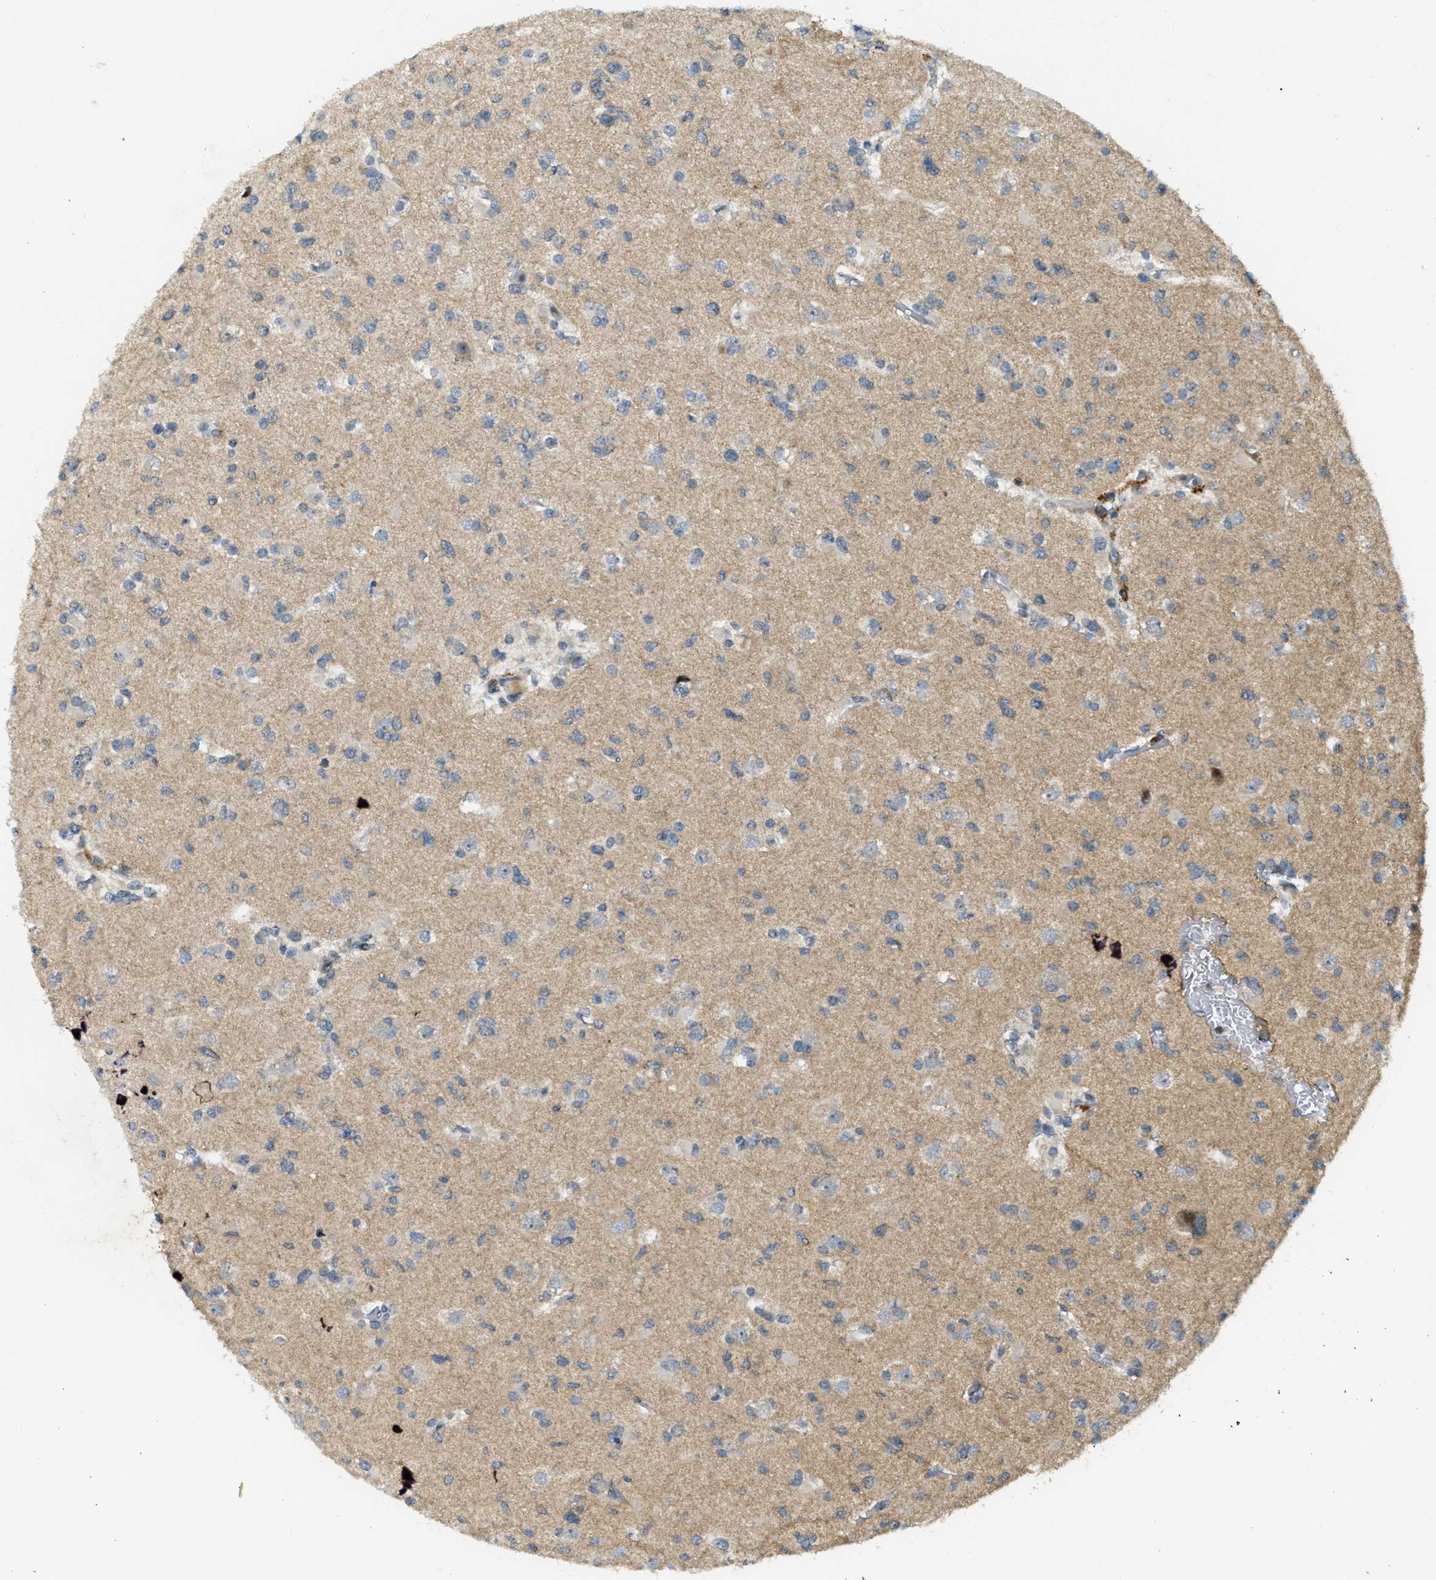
{"staining": {"intensity": "negative", "quantity": "none", "location": "none"}, "tissue": "glioma", "cell_type": "Tumor cells", "image_type": "cancer", "snomed": [{"axis": "morphology", "description": "Glioma, malignant, Low grade"}, {"axis": "topography", "description": "Brain"}], "caption": "Tumor cells are negative for brown protein staining in malignant glioma (low-grade).", "gene": "TRAPPC14", "patient": {"sex": "female", "age": 22}}